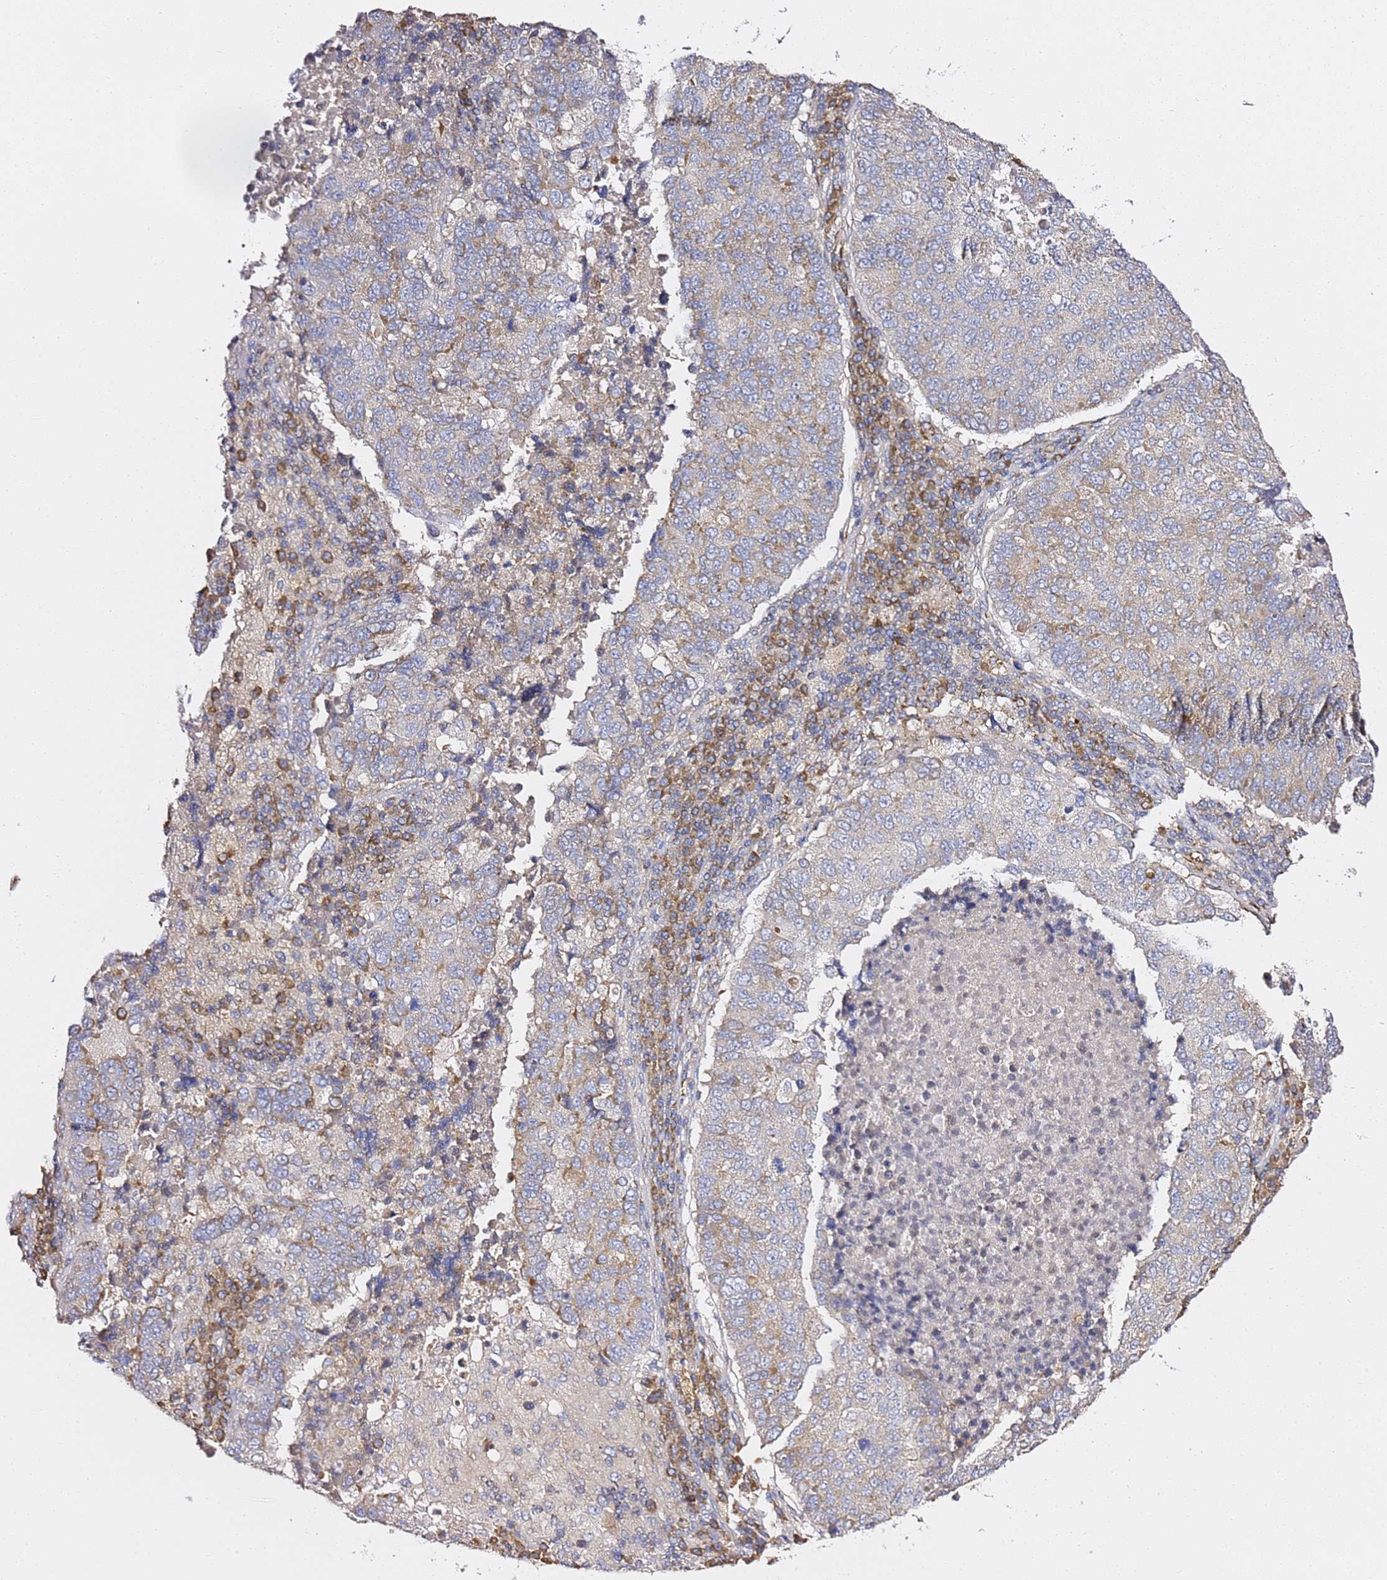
{"staining": {"intensity": "moderate", "quantity": "25%-75%", "location": "cytoplasmic/membranous"}, "tissue": "lung cancer", "cell_type": "Tumor cells", "image_type": "cancer", "snomed": [{"axis": "morphology", "description": "Squamous cell carcinoma, NOS"}, {"axis": "topography", "description": "Lung"}], "caption": "Lung cancer stained with a protein marker exhibits moderate staining in tumor cells.", "gene": "C19orf12", "patient": {"sex": "male", "age": 73}}